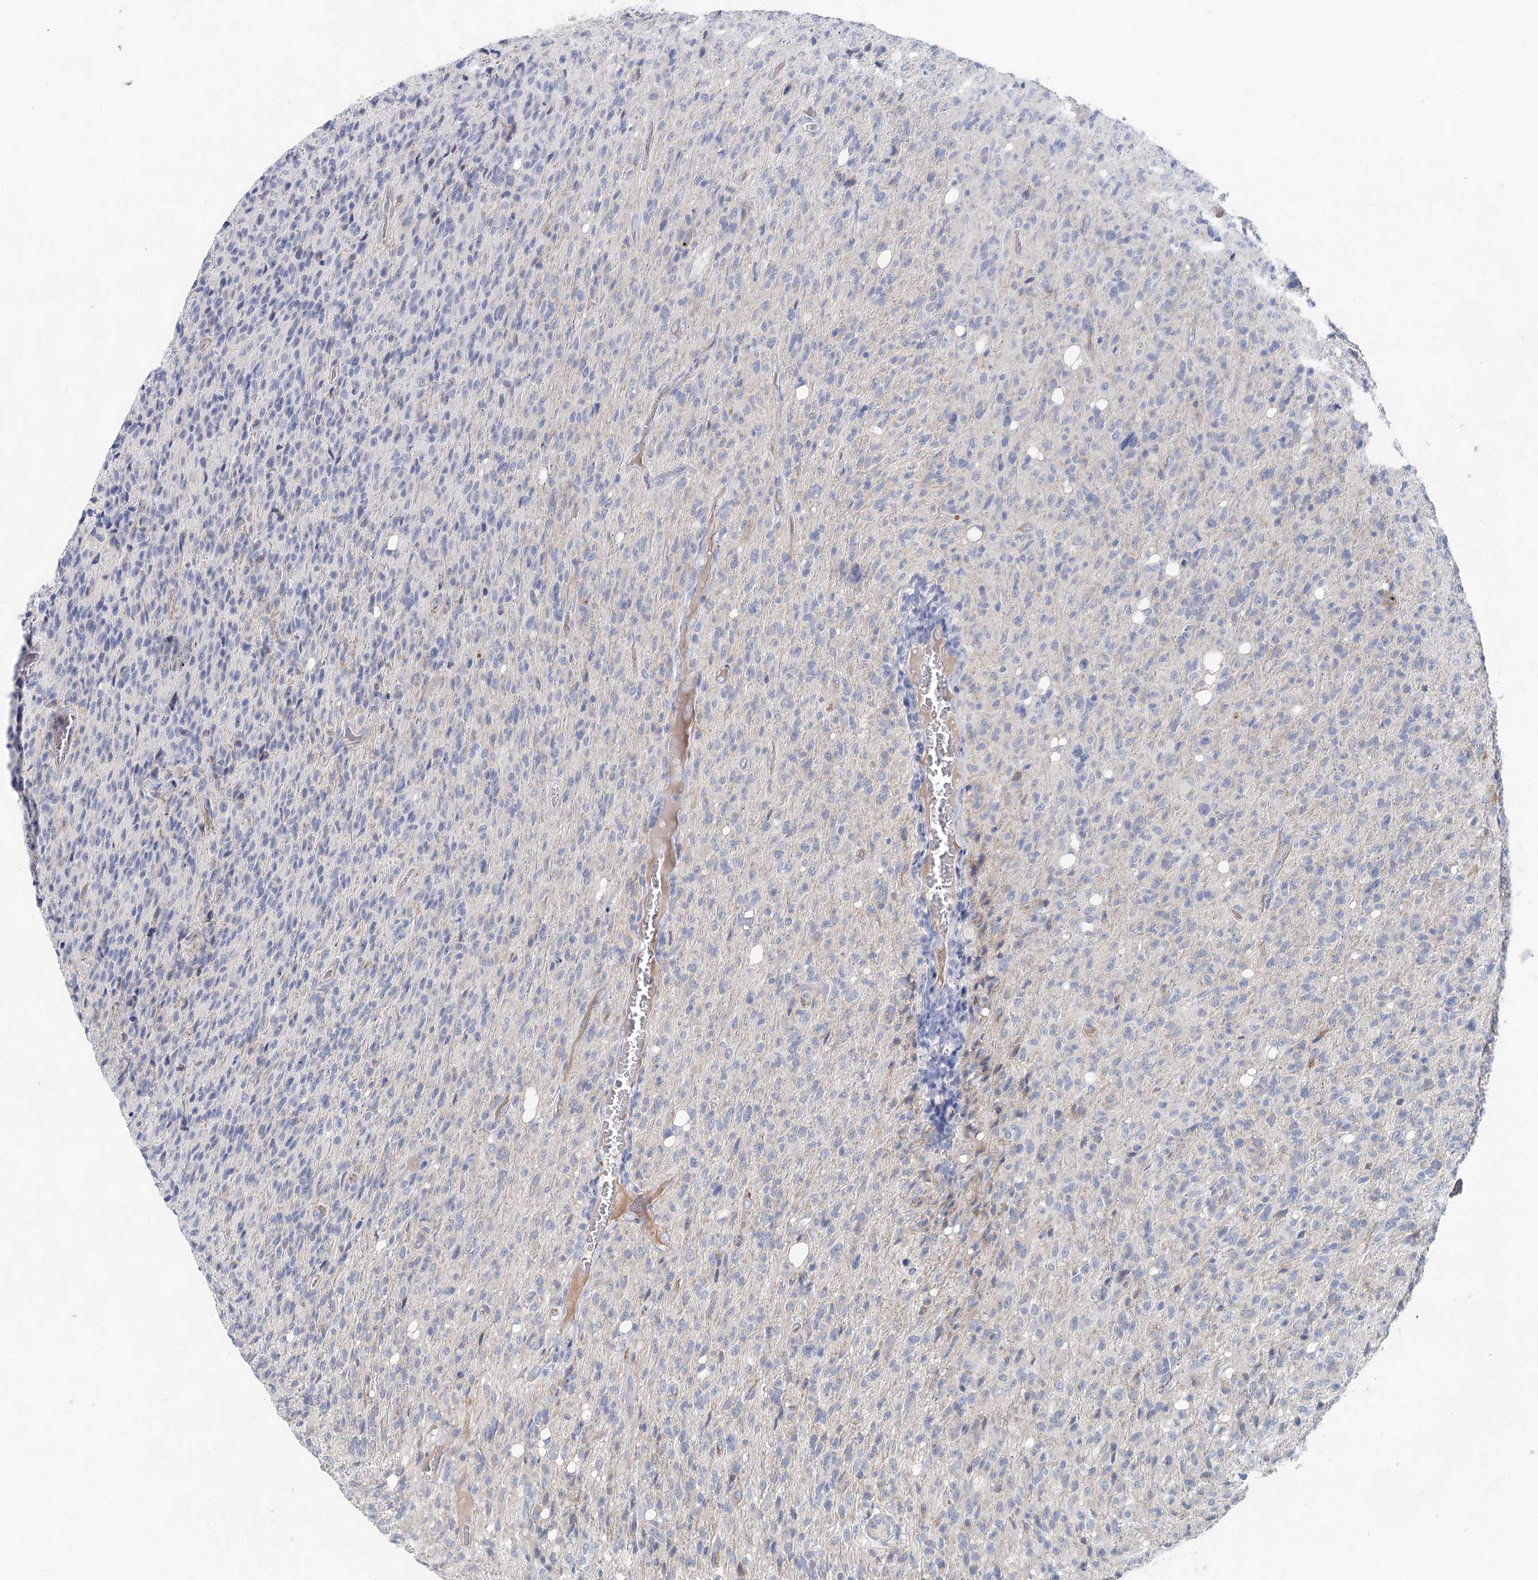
{"staining": {"intensity": "negative", "quantity": "none", "location": "none"}, "tissue": "glioma", "cell_type": "Tumor cells", "image_type": "cancer", "snomed": [{"axis": "morphology", "description": "Glioma, malignant, High grade"}, {"axis": "topography", "description": "Brain"}], "caption": "IHC of human glioma shows no expression in tumor cells.", "gene": "SLC19A3", "patient": {"sex": "female", "age": 57}}